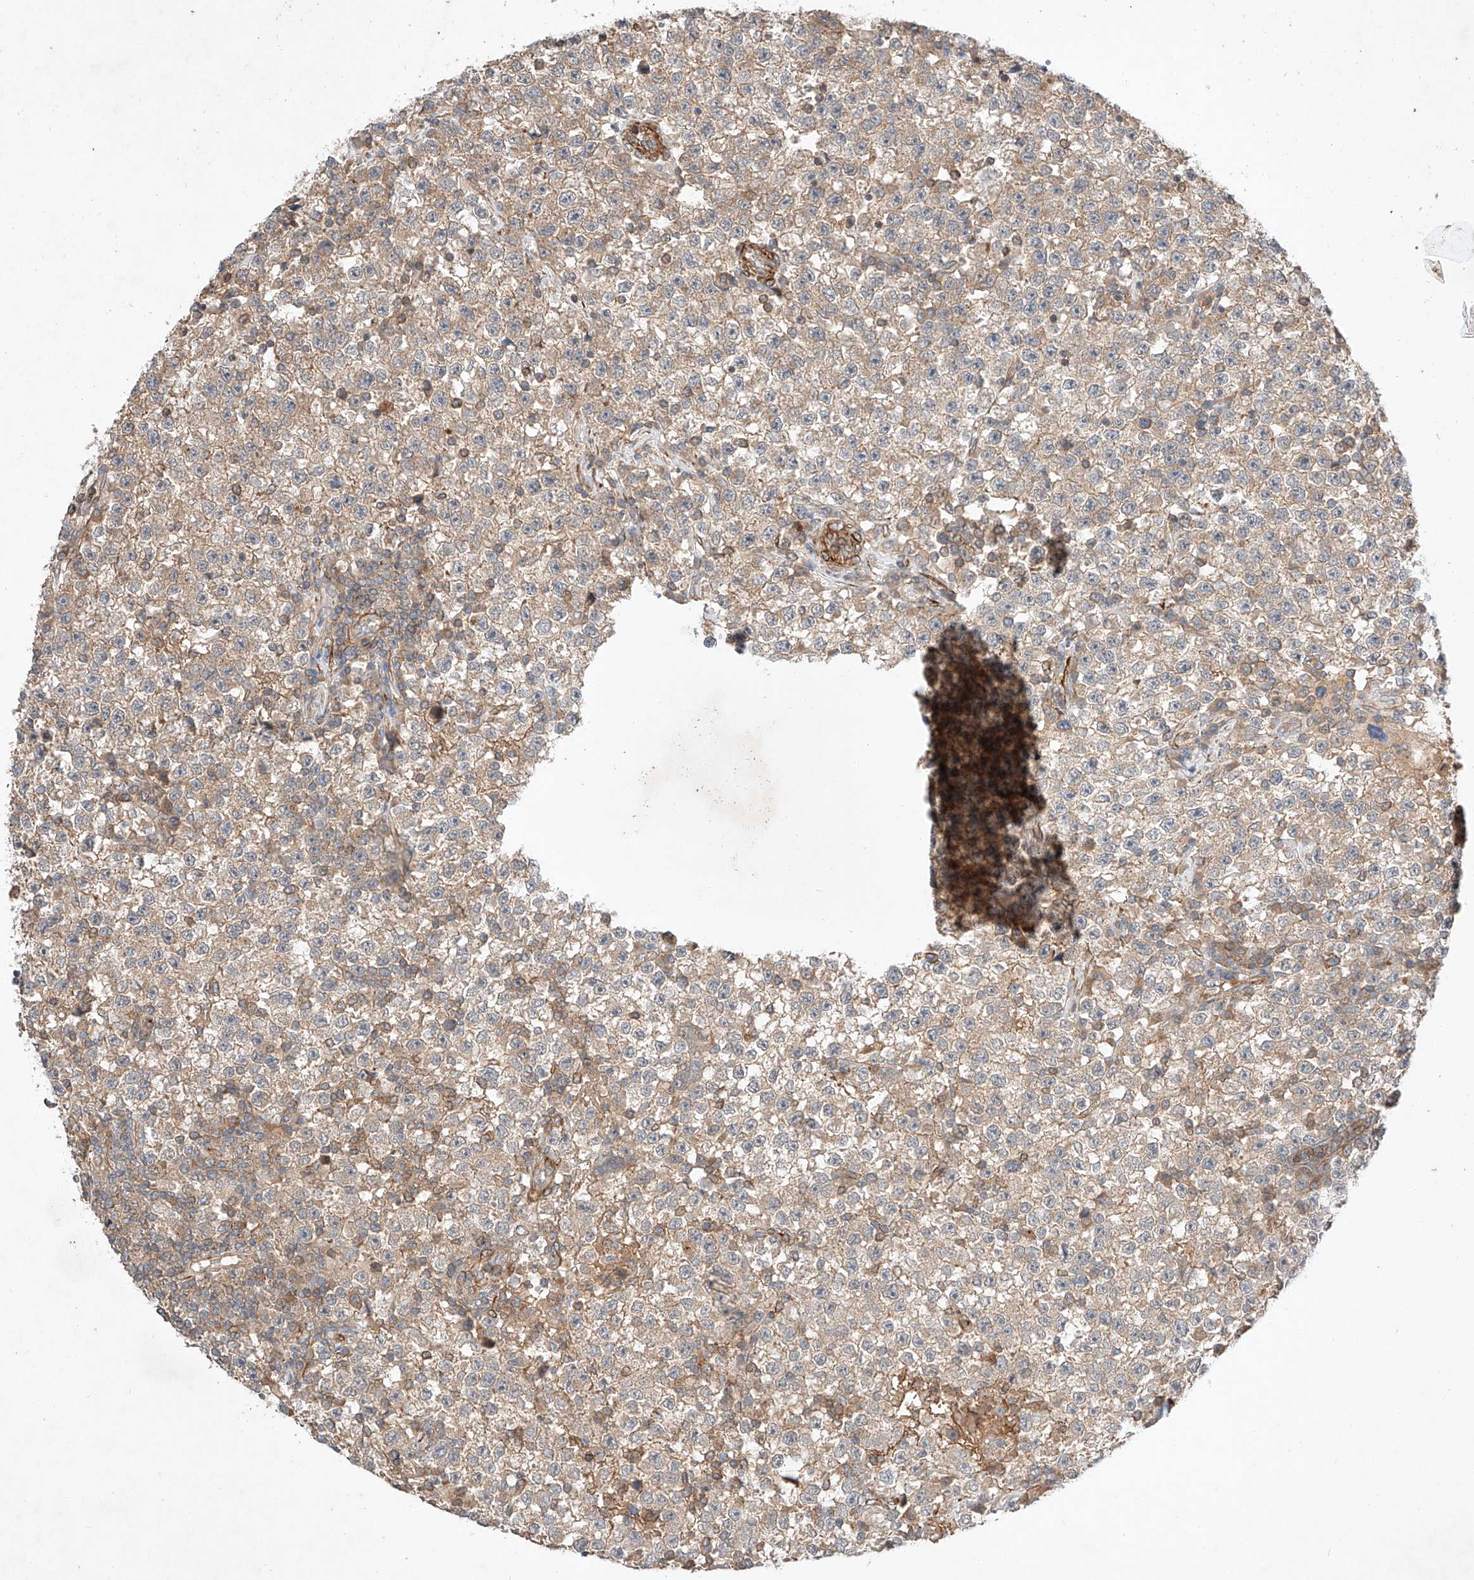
{"staining": {"intensity": "weak", "quantity": ">75%", "location": "cytoplasmic/membranous"}, "tissue": "testis cancer", "cell_type": "Tumor cells", "image_type": "cancer", "snomed": [{"axis": "morphology", "description": "Seminoma, NOS"}, {"axis": "topography", "description": "Testis"}], "caption": "Testis cancer (seminoma) stained for a protein (brown) shows weak cytoplasmic/membranous positive positivity in about >75% of tumor cells.", "gene": "ARHGAP33", "patient": {"sex": "male", "age": 22}}